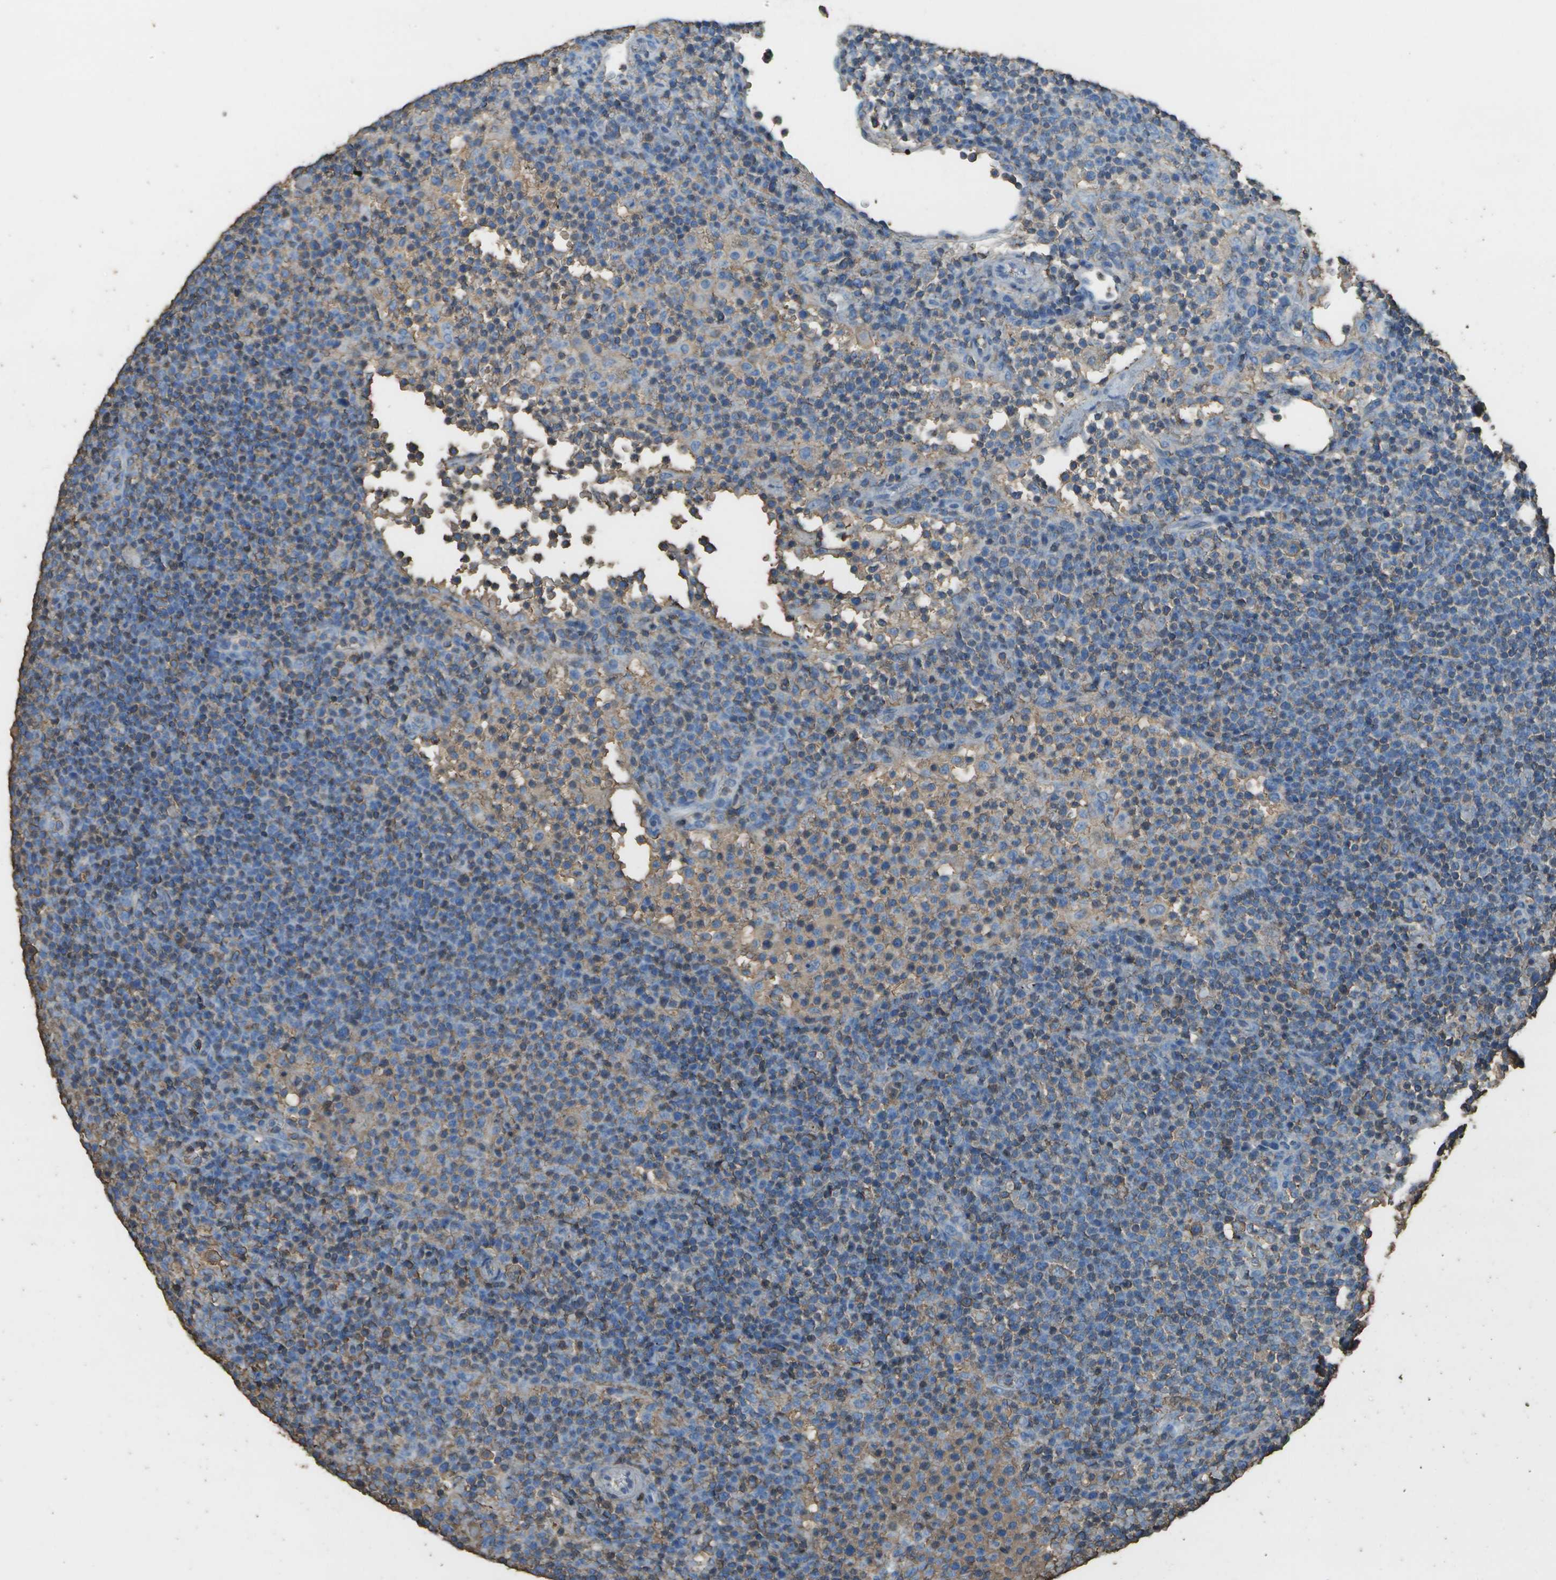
{"staining": {"intensity": "weak", "quantity": "<25%", "location": "cytoplasmic/membranous"}, "tissue": "lymphoma", "cell_type": "Tumor cells", "image_type": "cancer", "snomed": [{"axis": "morphology", "description": "Malignant lymphoma, non-Hodgkin's type, High grade"}, {"axis": "topography", "description": "Lymph node"}], "caption": "Tumor cells are negative for brown protein staining in lymphoma.", "gene": "CYP4F11", "patient": {"sex": "male", "age": 61}}